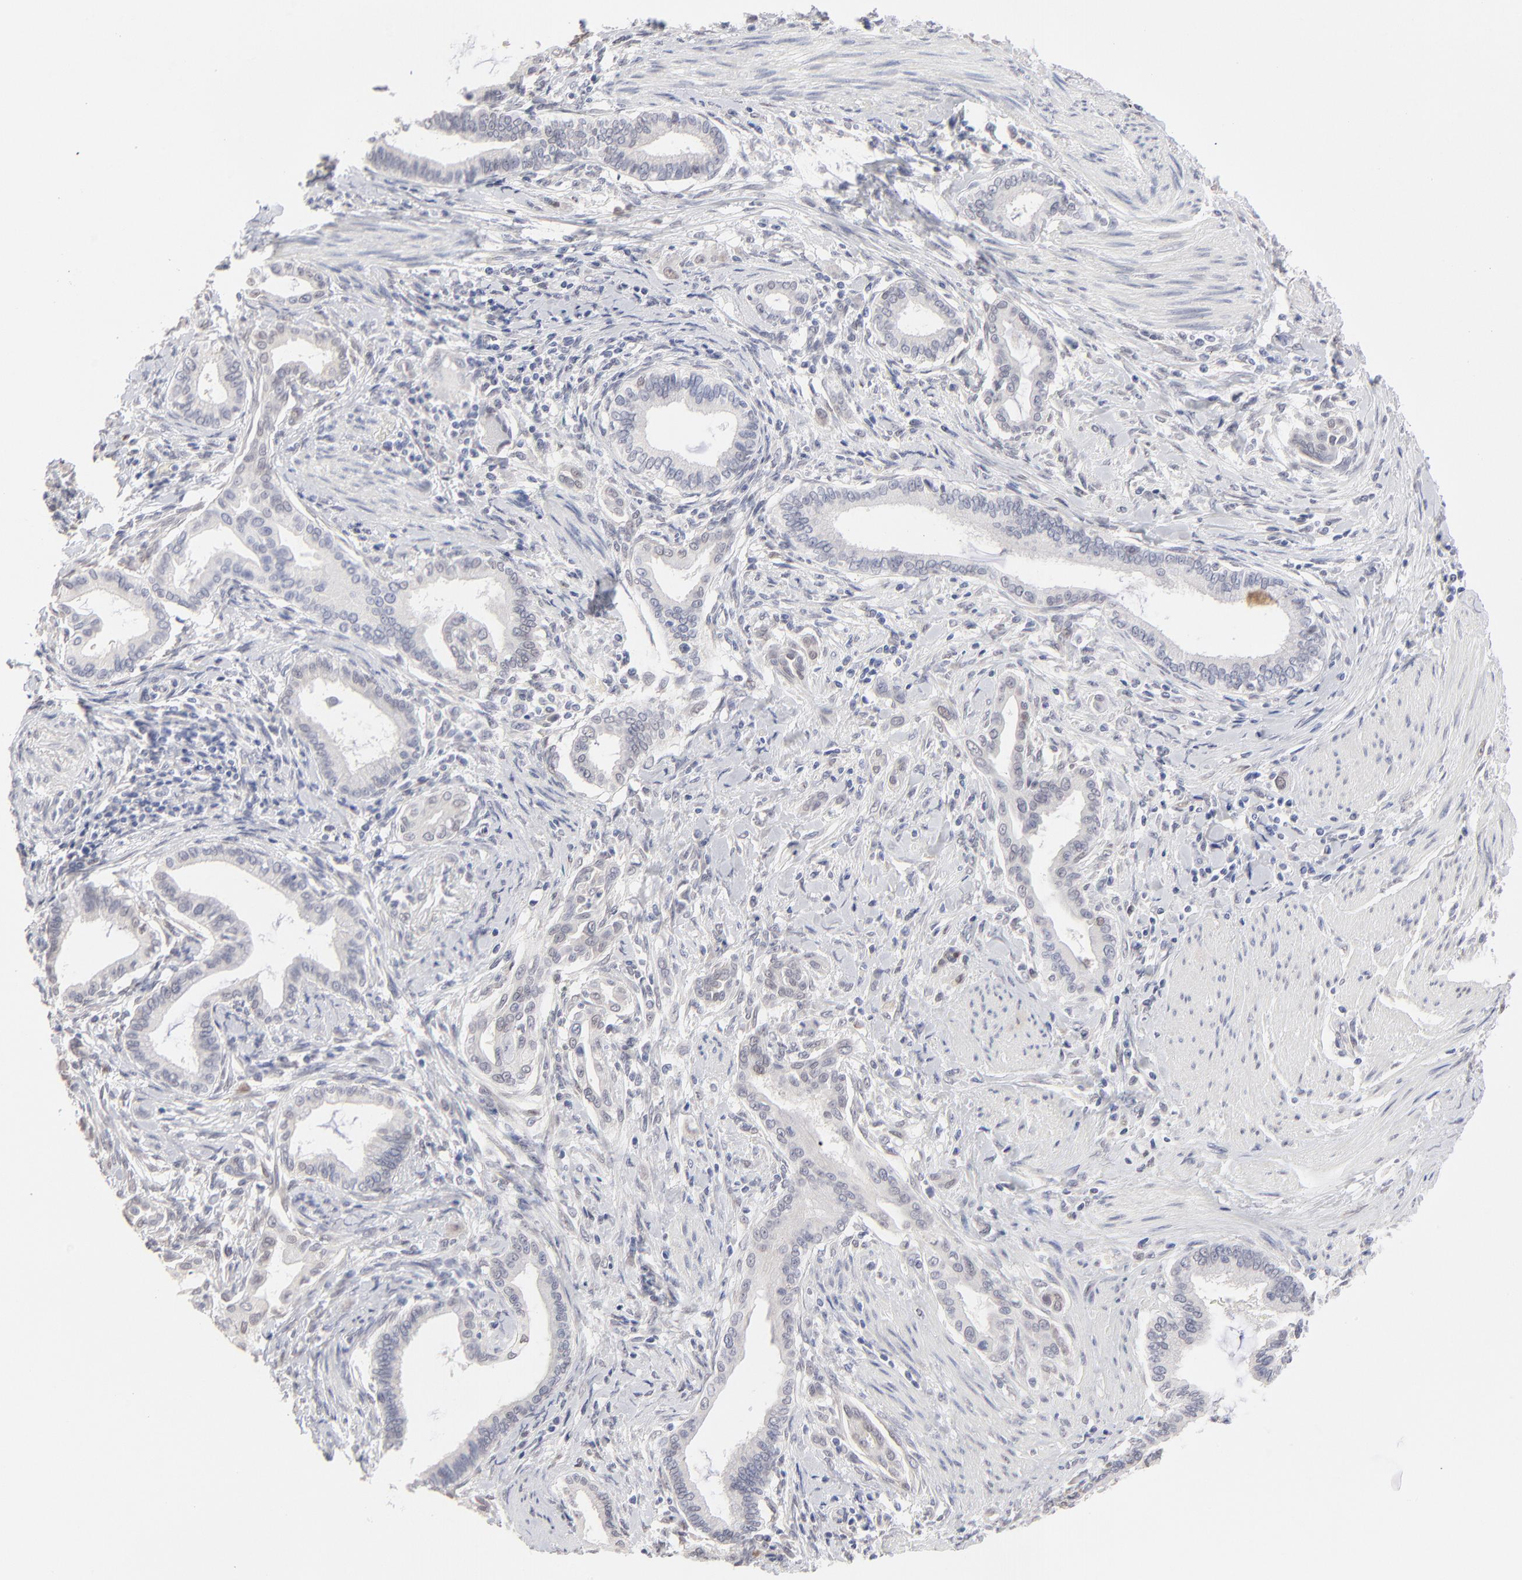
{"staining": {"intensity": "weak", "quantity": "<25%", "location": "nuclear"}, "tissue": "pancreatic cancer", "cell_type": "Tumor cells", "image_type": "cancer", "snomed": [{"axis": "morphology", "description": "Adenocarcinoma, NOS"}, {"axis": "topography", "description": "Pancreas"}], "caption": "Human pancreatic adenocarcinoma stained for a protein using immunohistochemistry exhibits no positivity in tumor cells.", "gene": "RBM3", "patient": {"sex": "female", "age": 64}}